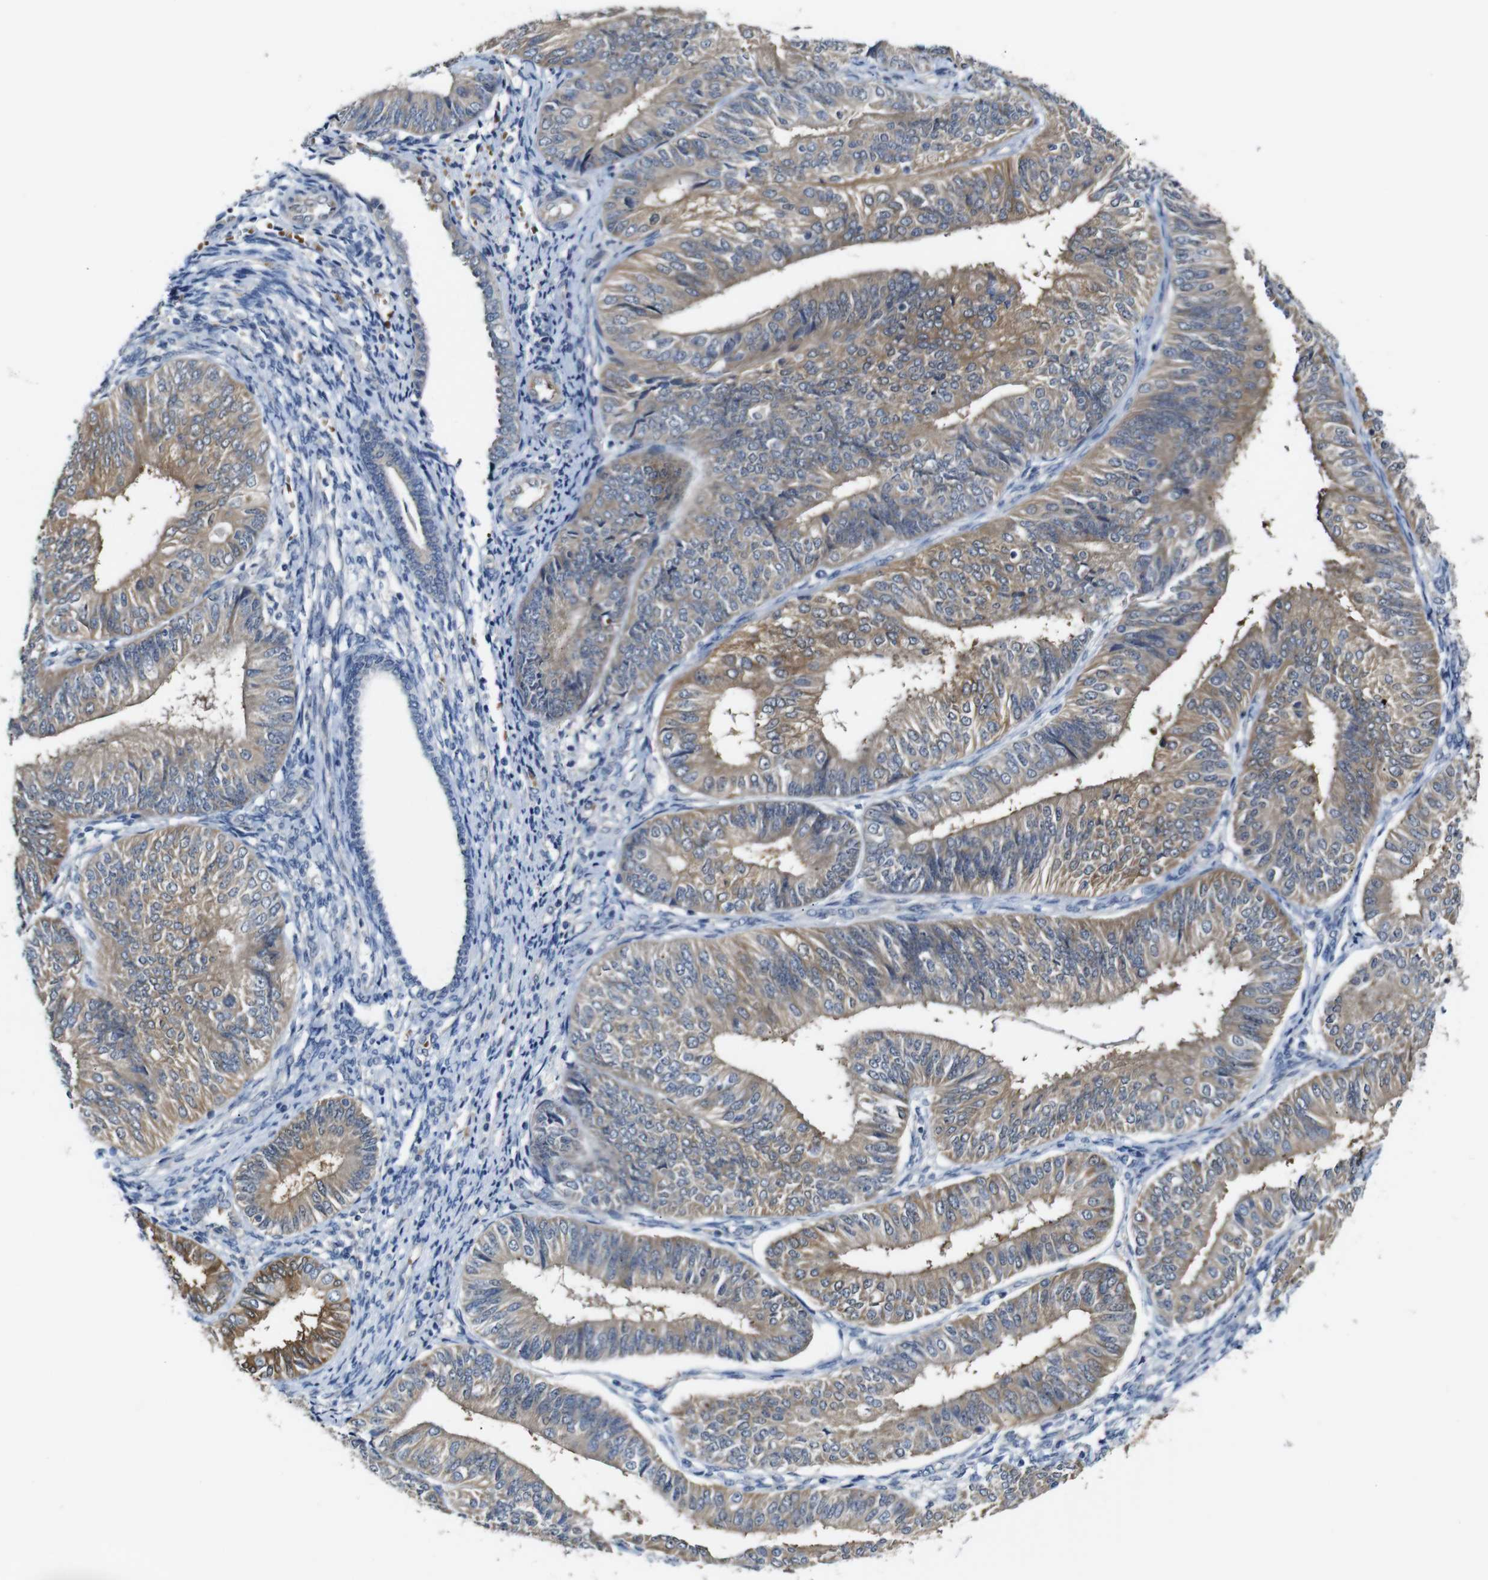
{"staining": {"intensity": "moderate", "quantity": ">75%", "location": "cytoplasmic/membranous"}, "tissue": "endometrial cancer", "cell_type": "Tumor cells", "image_type": "cancer", "snomed": [{"axis": "morphology", "description": "Adenocarcinoma, NOS"}, {"axis": "topography", "description": "Endometrium"}], "caption": "Tumor cells display moderate cytoplasmic/membranous staining in about >75% of cells in adenocarcinoma (endometrial). (brown staining indicates protein expression, while blue staining denotes nuclei).", "gene": "TBC1D32", "patient": {"sex": "female", "age": 58}}